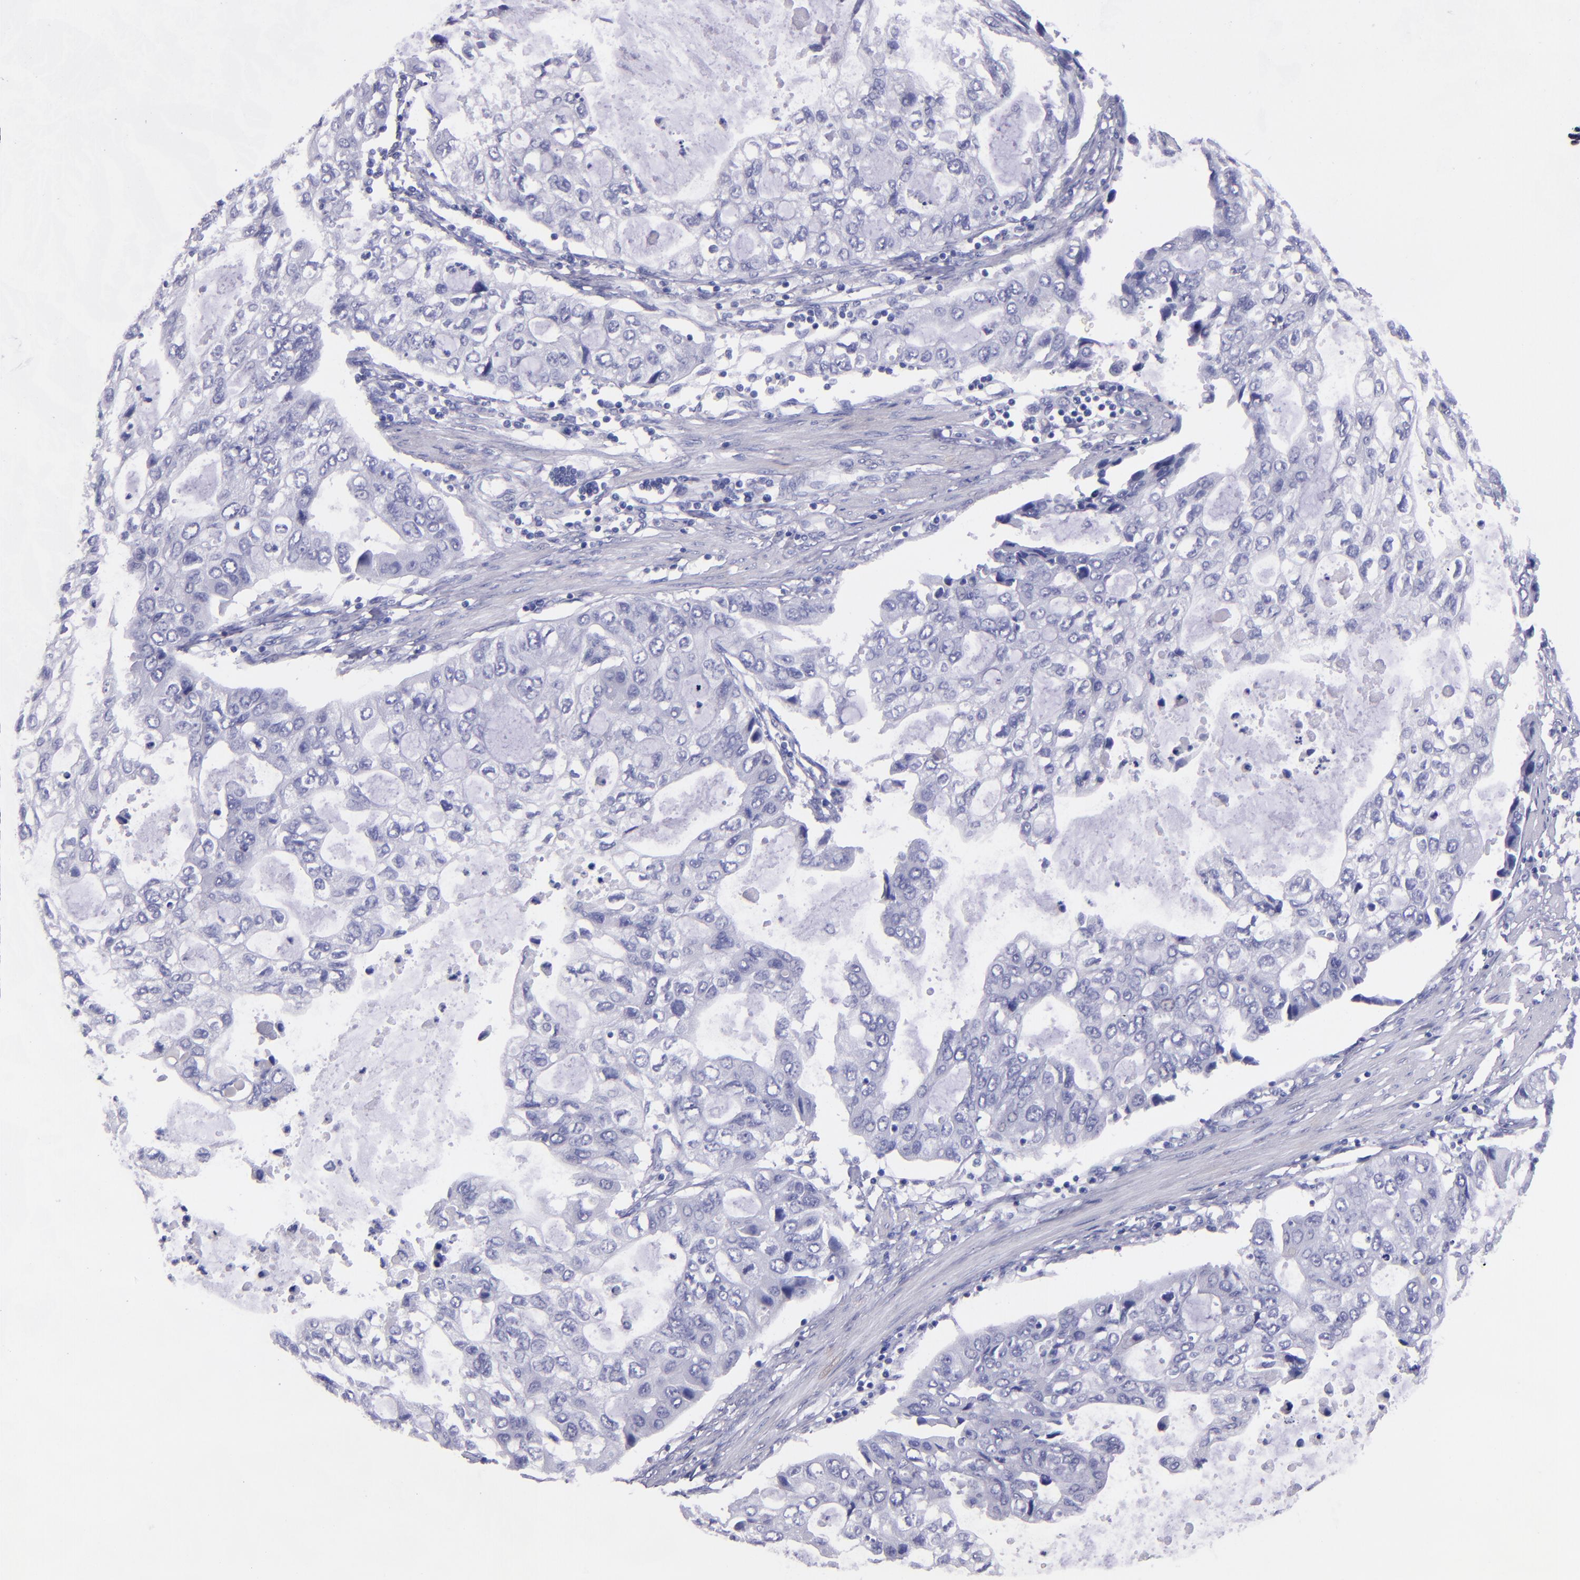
{"staining": {"intensity": "negative", "quantity": "none", "location": "none"}, "tissue": "stomach cancer", "cell_type": "Tumor cells", "image_type": "cancer", "snomed": [{"axis": "morphology", "description": "Adenocarcinoma, NOS"}, {"axis": "topography", "description": "Stomach, upper"}], "caption": "IHC photomicrograph of human stomach cancer (adenocarcinoma) stained for a protein (brown), which displays no staining in tumor cells. Brightfield microscopy of immunohistochemistry stained with DAB (brown) and hematoxylin (blue), captured at high magnification.", "gene": "TNNT3", "patient": {"sex": "female", "age": 52}}